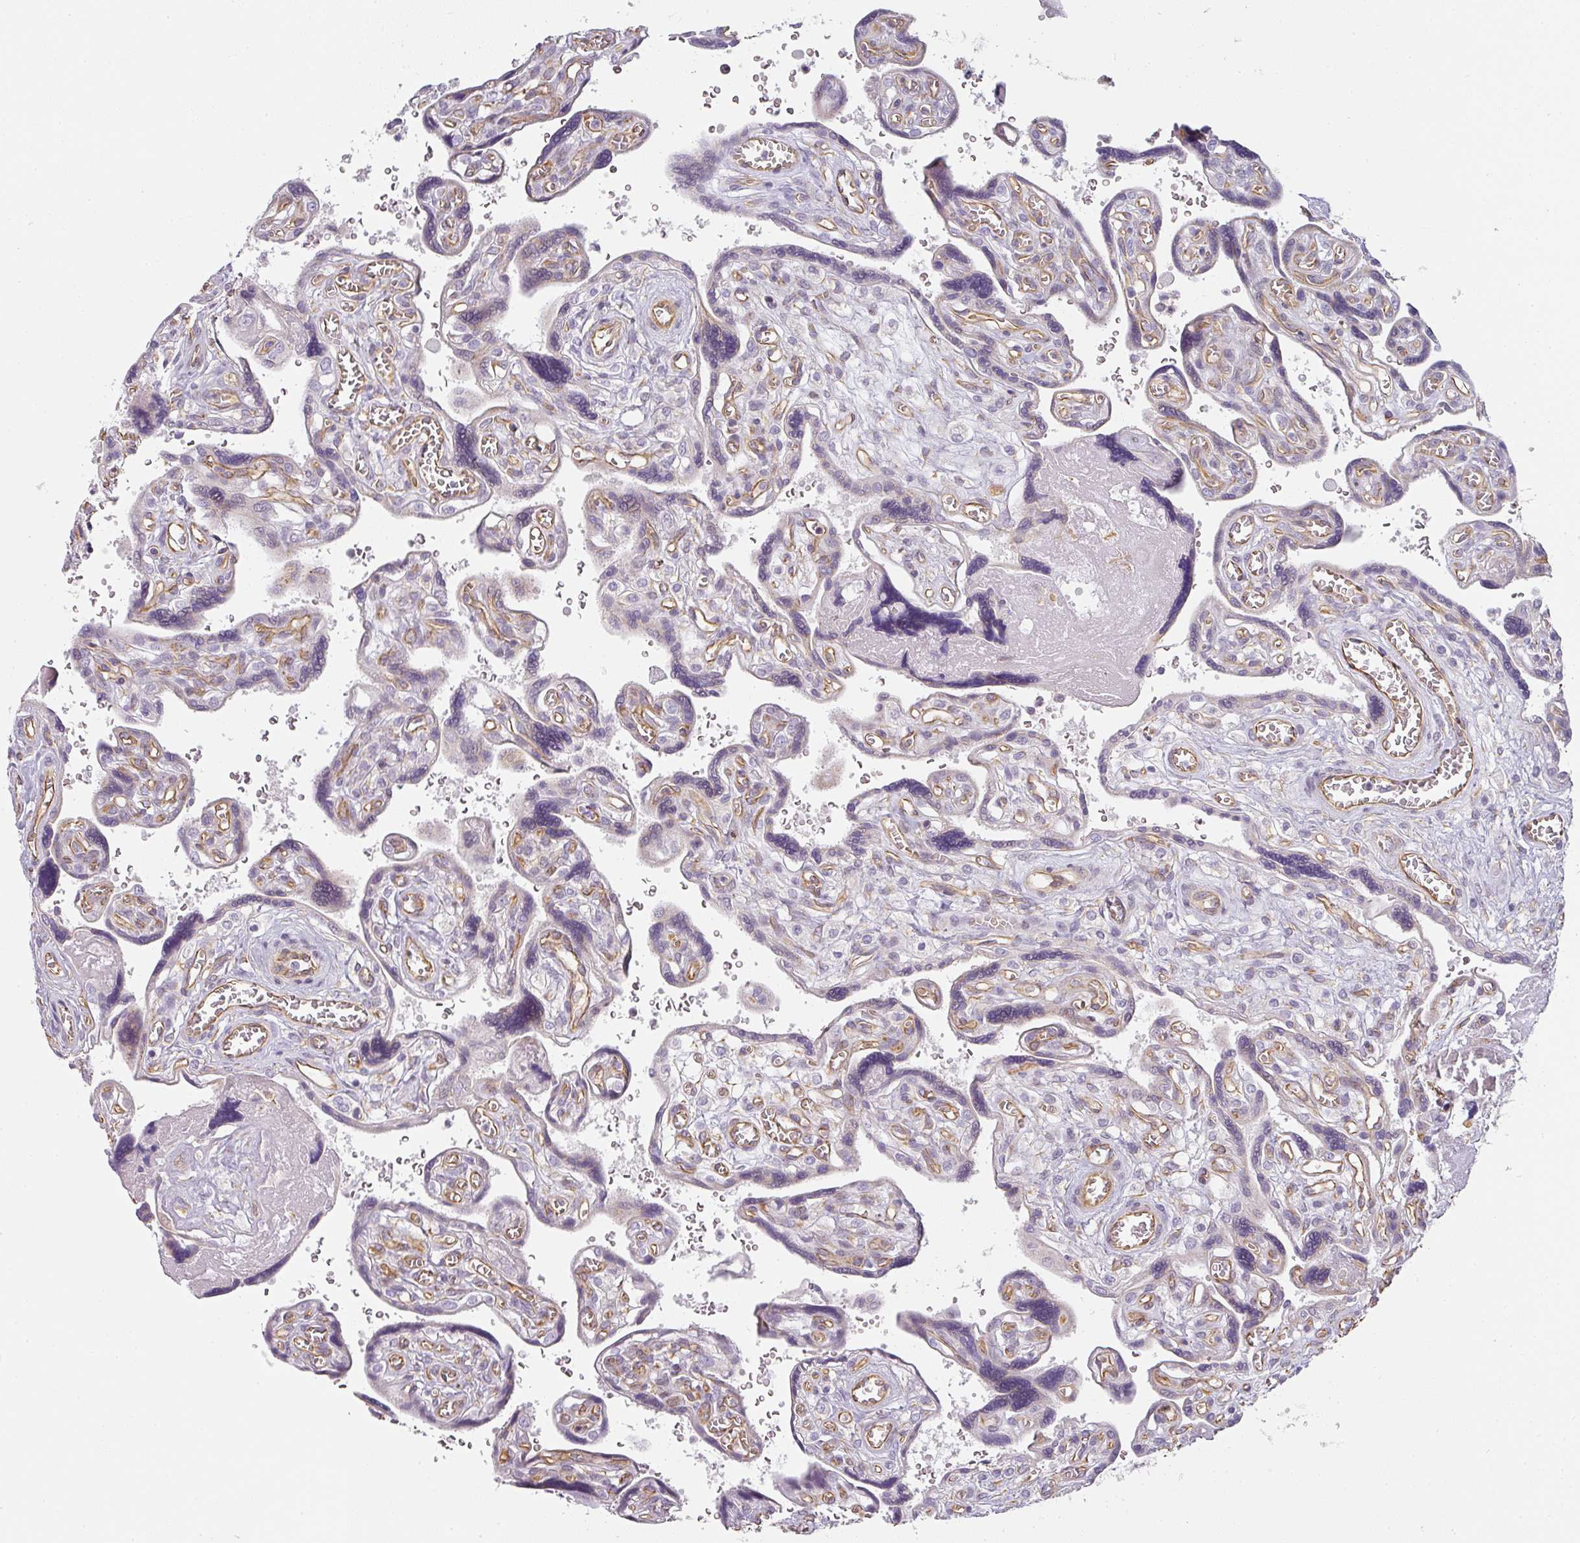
{"staining": {"intensity": "negative", "quantity": "none", "location": "none"}, "tissue": "placenta", "cell_type": "Trophoblastic cells", "image_type": "normal", "snomed": [{"axis": "morphology", "description": "Normal tissue, NOS"}, {"axis": "topography", "description": "Placenta"}], "caption": "Image shows no protein expression in trophoblastic cells of normal placenta.", "gene": "ATP8B2", "patient": {"sex": "female", "age": 39}}